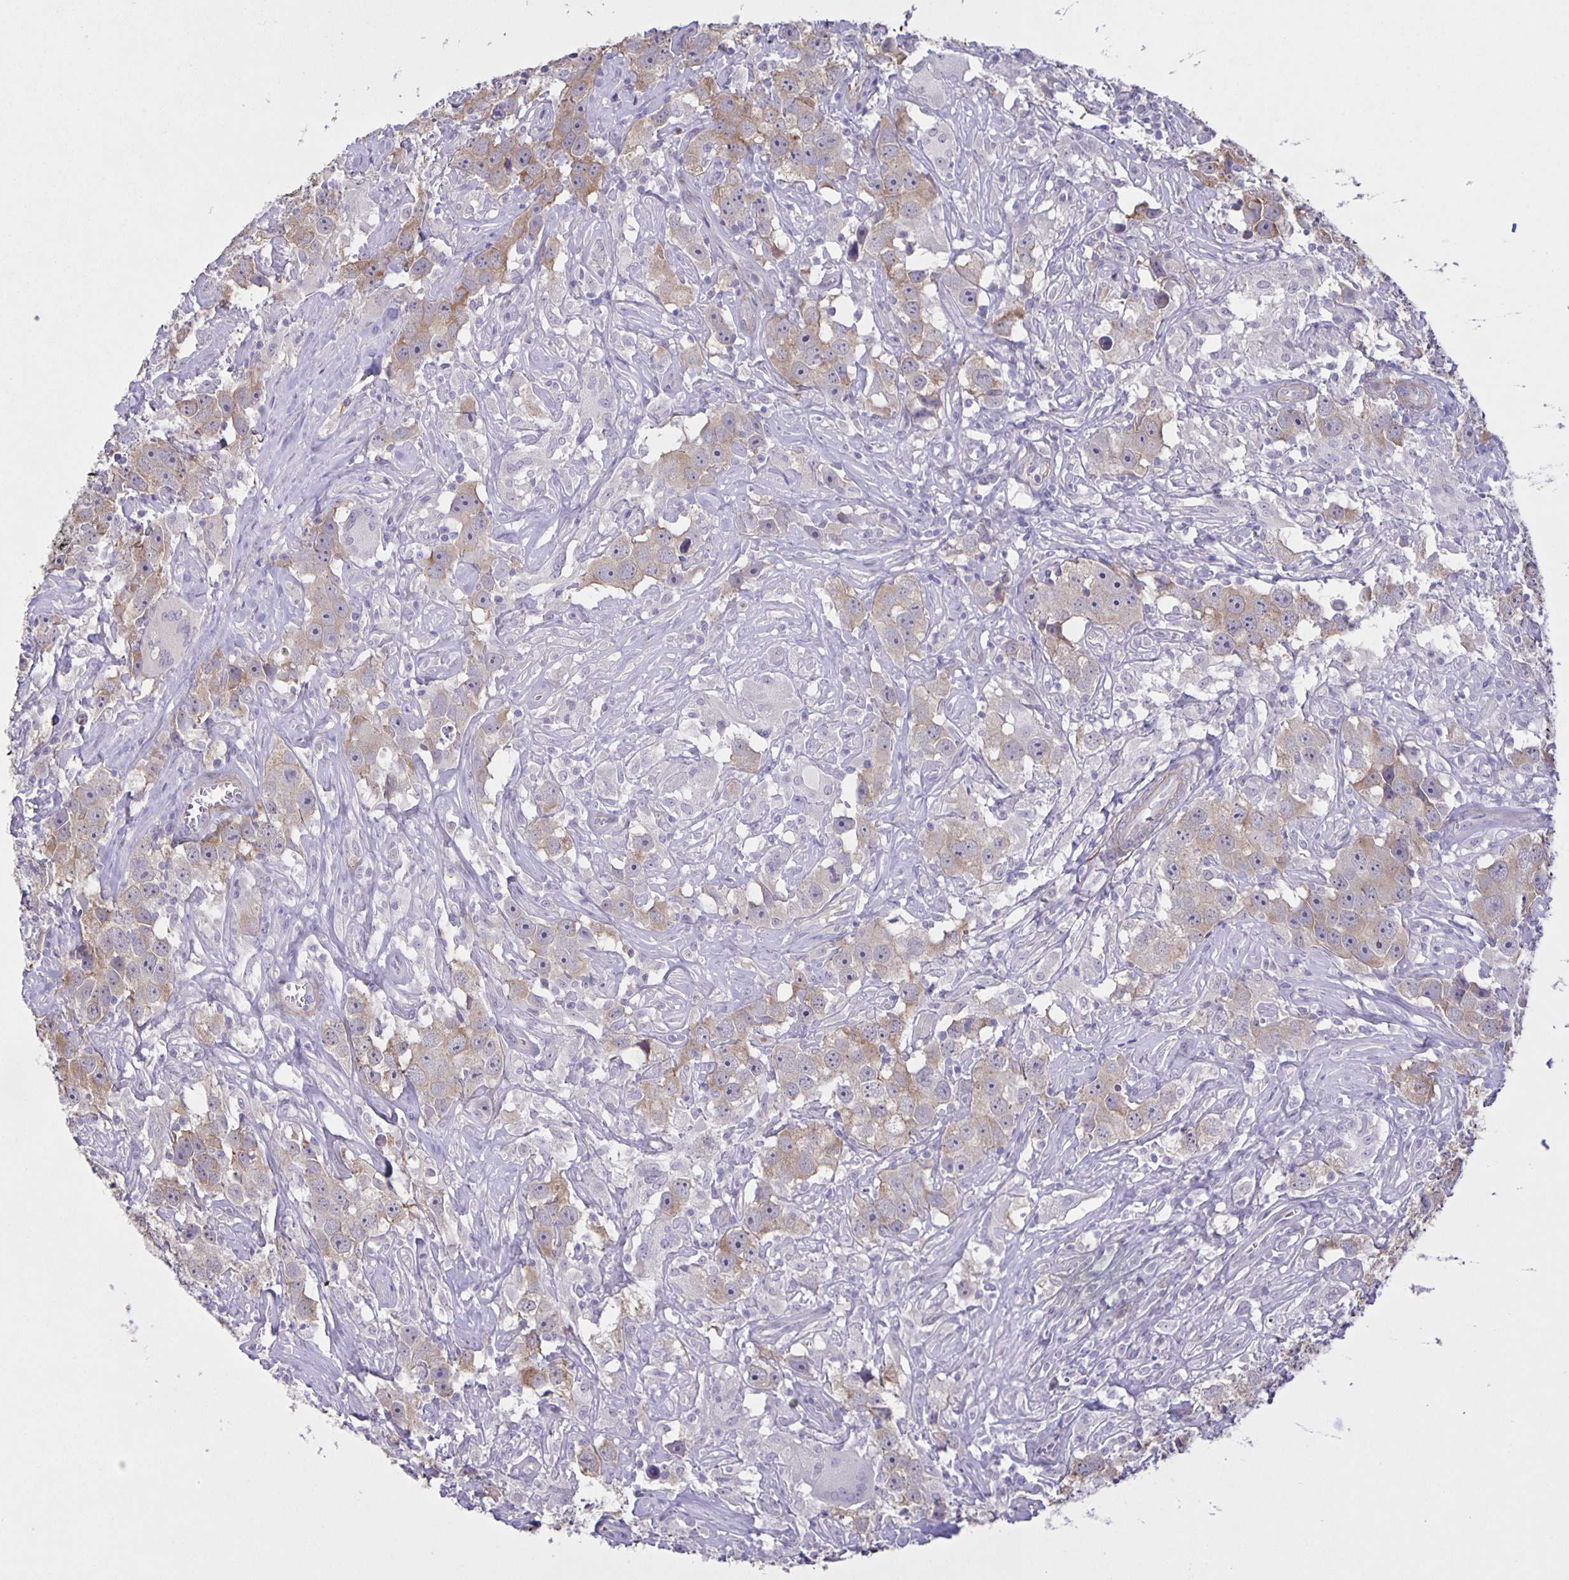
{"staining": {"intensity": "weak", "quantity": "25%-75%", "location": "cytoplasmic/membranous"}, "tissue": "testis cancer", "cell_type": "Tumor cells", "image_type": "cancer", "snomed": [{"axis": "morphology", "description": "Seminoma, NOS"}, {"axis": "topography", "description": "Testis"}], "caption": "DAB (3,3'-diaminobenzidine) immunohistochemical staining of human testis cancer exhibits weak cytoplasmic/membranous protein staining in approximately 25%-75% of tumor cells.", "gene": "SRCIN1", "patient": {"sex": "male", "age": 49}}